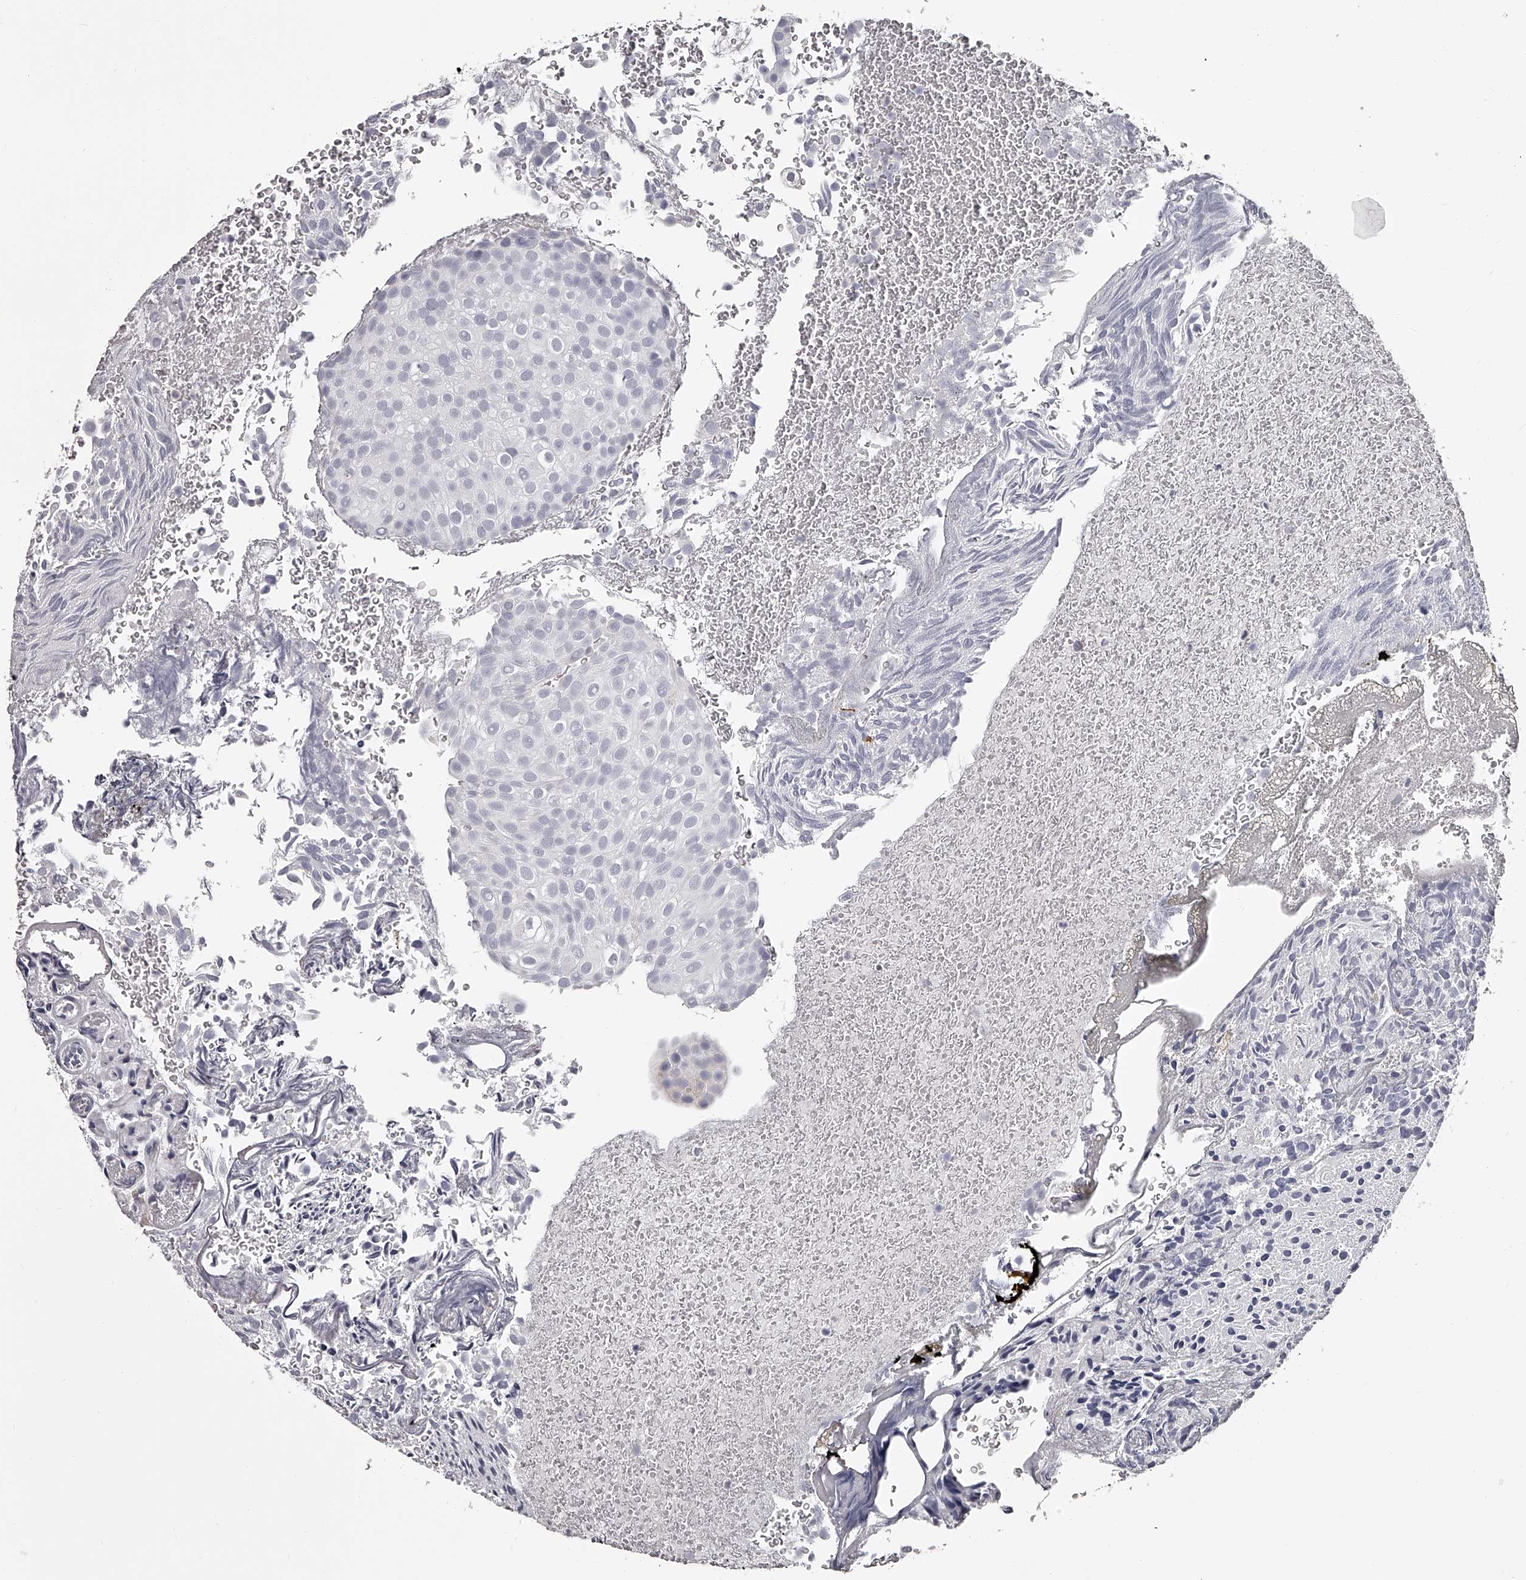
{"staining": {"intensity": "negative", "quantity": "none", "location": "none"}, "tissue": "urothelial cancer", "cell_type": "Tumor cells", "image_type": "cancer", "snomed": [{"axis": "morphology", "description": "Urothelial carcinoma, Low grade"}, {"axis": "topography", "description": "Urinary bladder"}], "caption": "Tumor cells show no significant protein positivity in urothelial cancer.", "gene": "PACSIN1", "patient": {"sex": "male", "age": 78}}